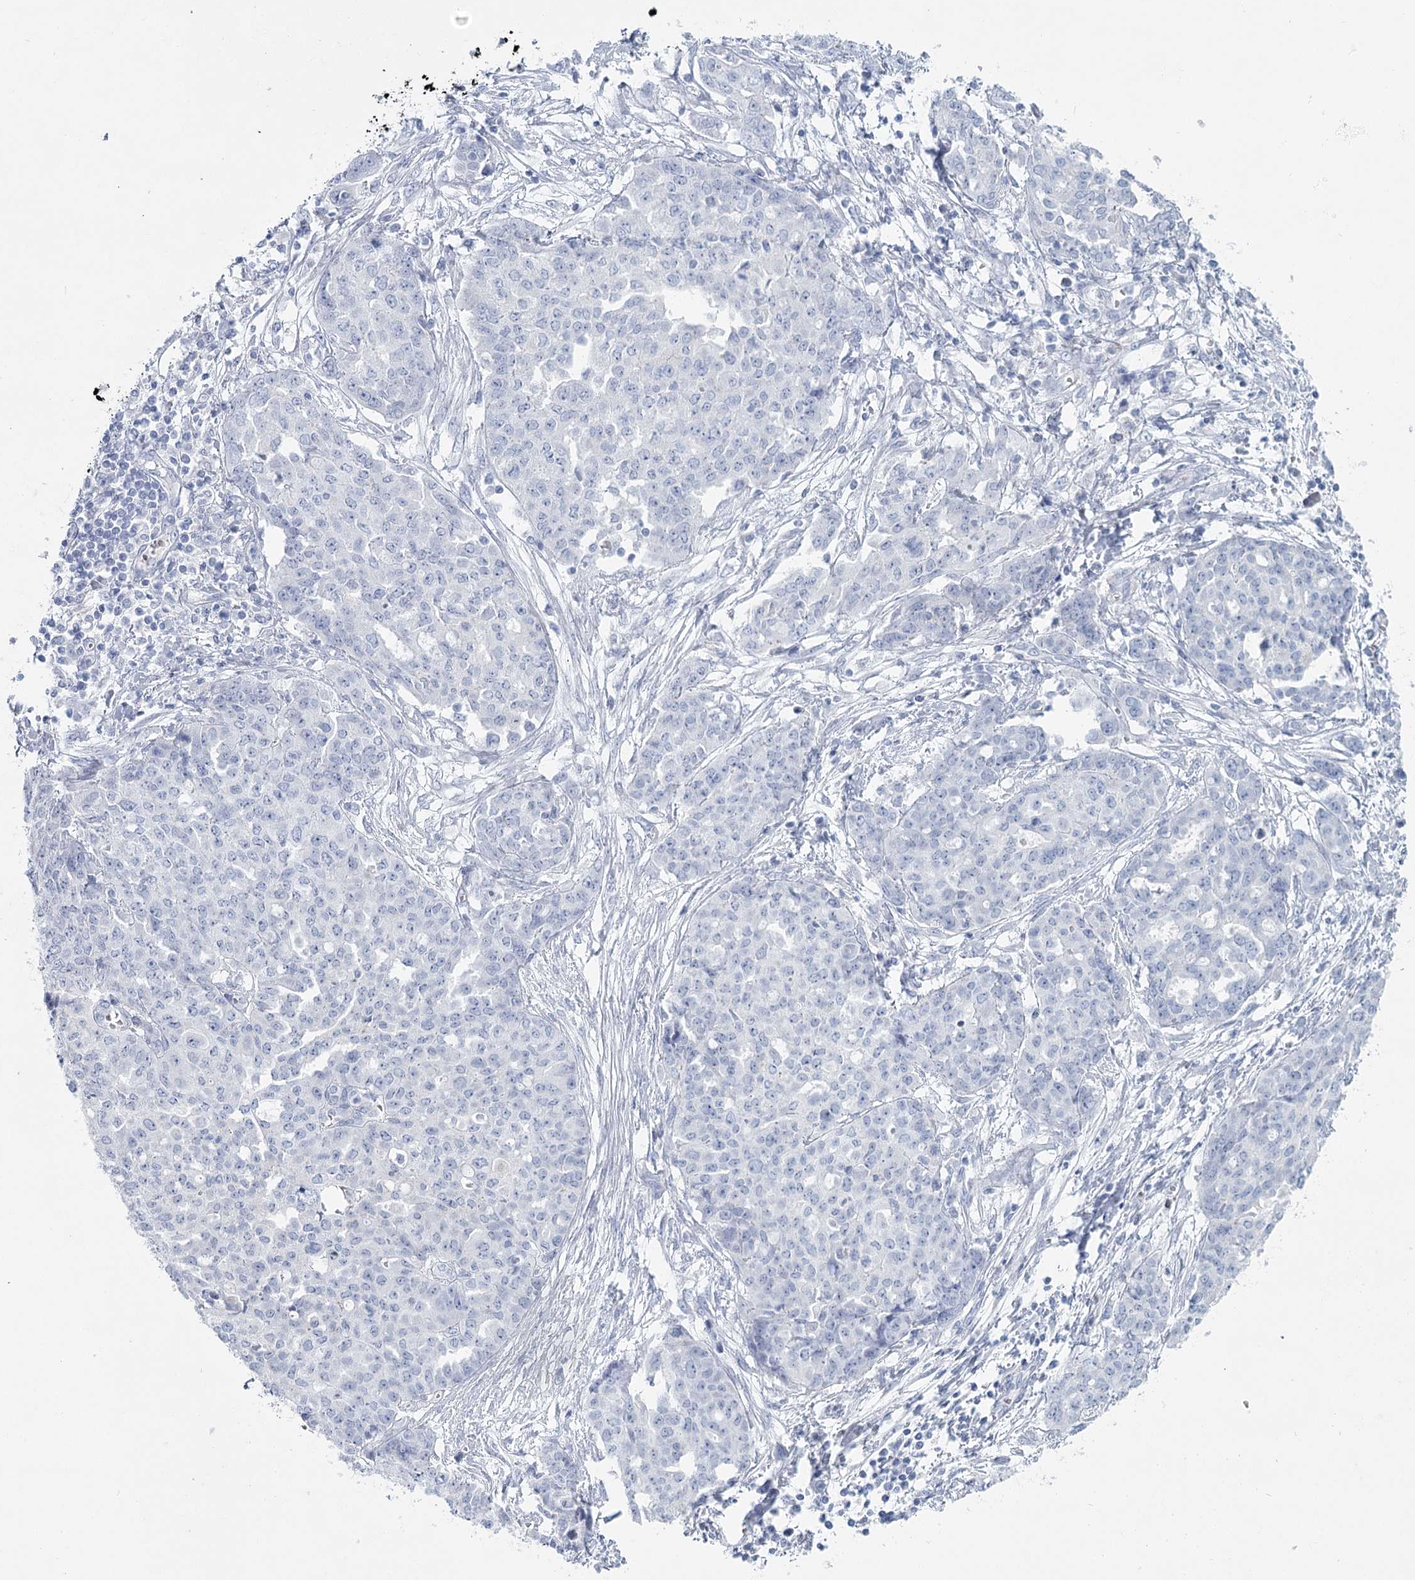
{"staining": {"intensity": "negative", "quantity": "none", "location": "none"}, "tissue": "ovarian cancer", "cell_type": "Tumor cells", "image_type": "cancer", "snomed": [{"axis": "morphology", "description": "Cystadenocarcinoma, serous, NOS"}, {"axis": "topography", "description": "Soft tissue"}, {"axis": "topography", "description": "Ovary"}], "caption": "High magnification brightfield microscopy of ovarian cancer stained with DAB (3,3'-diaminobenzidine) (brown) and counterstained with hematoxylin (blue): tumor cells show no significant staining.", "gene": "IFIT5", "patient": {"sex": "female", "age": 57}}